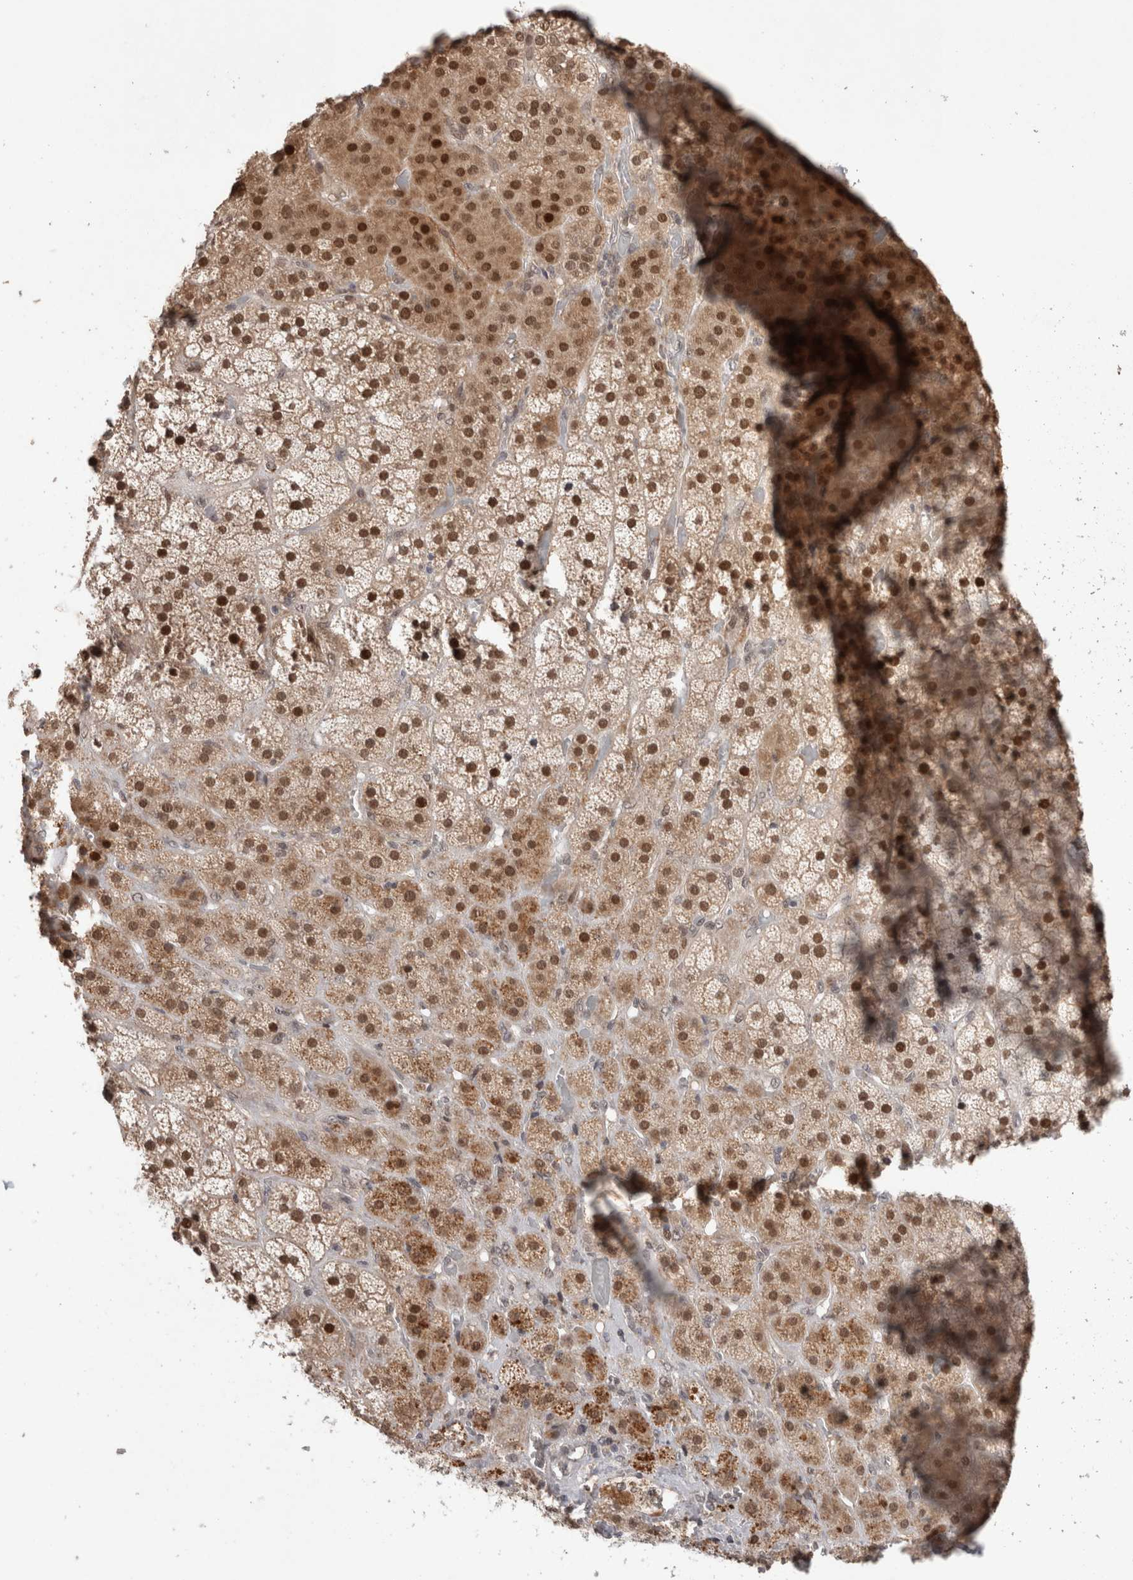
{"staining": {"intensity": "moderate", "quantity": ">75%", "location": "cytoplasmic/membranous,nuclear"}, "tissue": "adrenal gland", "cell_type": "Glandular cells", "image_type": "normal", "snomed": [{"axis": "morphology", "description": "Normal tissue, NOS"}, {"axis": "topography", "description": "Adrenal gland"}], "caption": "IHC histopathology image of benign human adrenal gland stained for a protein (brown), which exhibits medium levels of moderate cytoplasmic/membranous,nuclear staining in about >75% of glandular cells.", "gene": "SYDE2", "patient": {"sex": "male", "age": 57}}